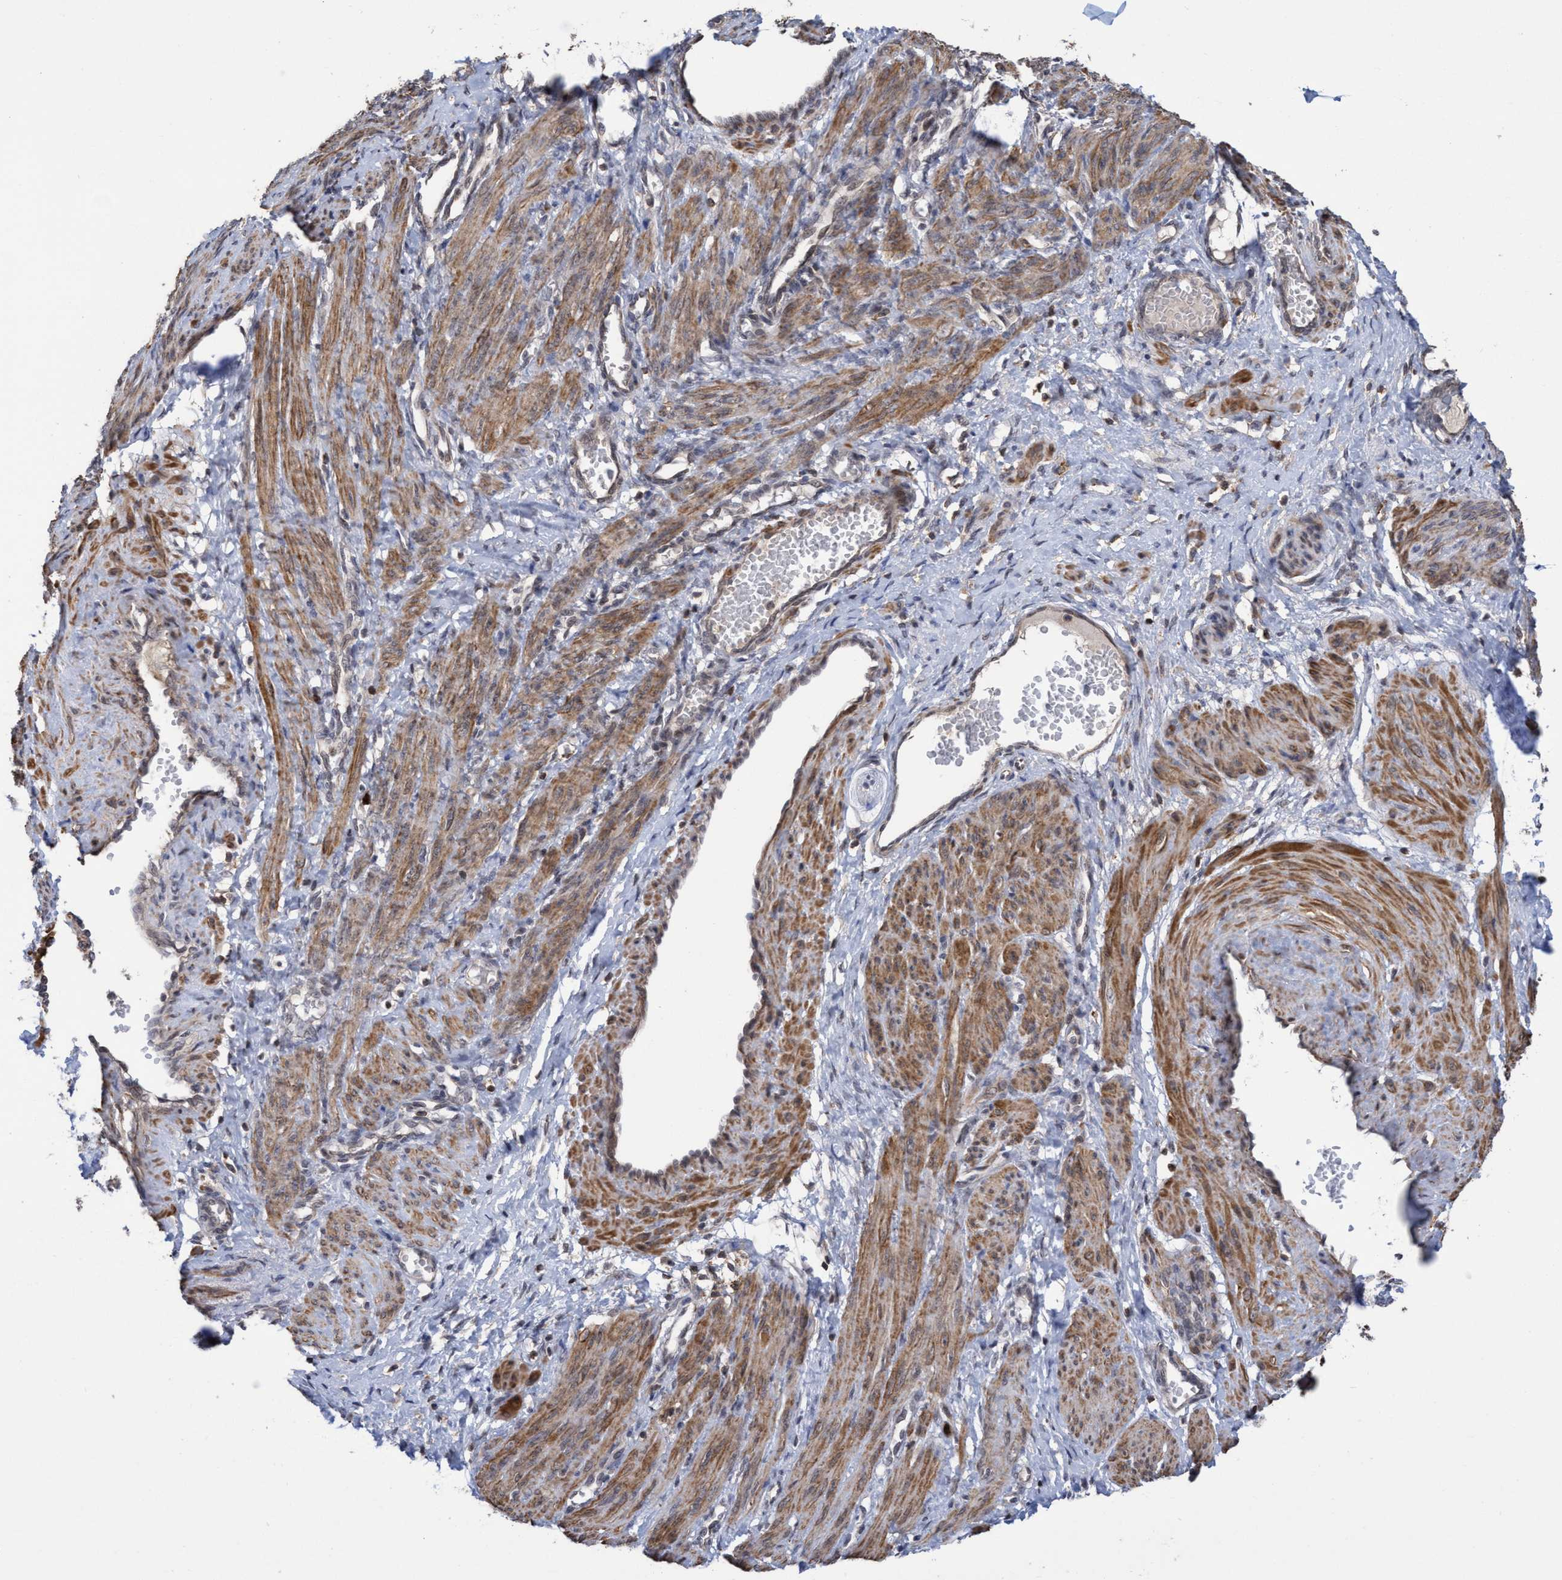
{"staining": {"intensity": "moderate", "quantity": ">75%", "location": "cytoplasmic/membranous"}, "tissue": "smooth muscle", "cell_type": "Smooth muscle cells", "image_type": "normal", "snomed": [{"axis": "morphology", "description": "Normal tissue, NOS"}, {"axis": "topography", "description": "Endometrium"}], "caption": "Smooth muscle stained with DAB immunohistochemistry displays medium levels of moderate cytoplasmic/membranous positivity in about >75% of smooth muscle cells. The staining was performed using DAB (3,3'-diaminobenzidine) to visualize the protein expression in brown, while the nuclei were stained in blue with hematoxylin (Magnification: 20x).", "gene": "SLBP", "patient": {"sex": "female", "age": 33}}